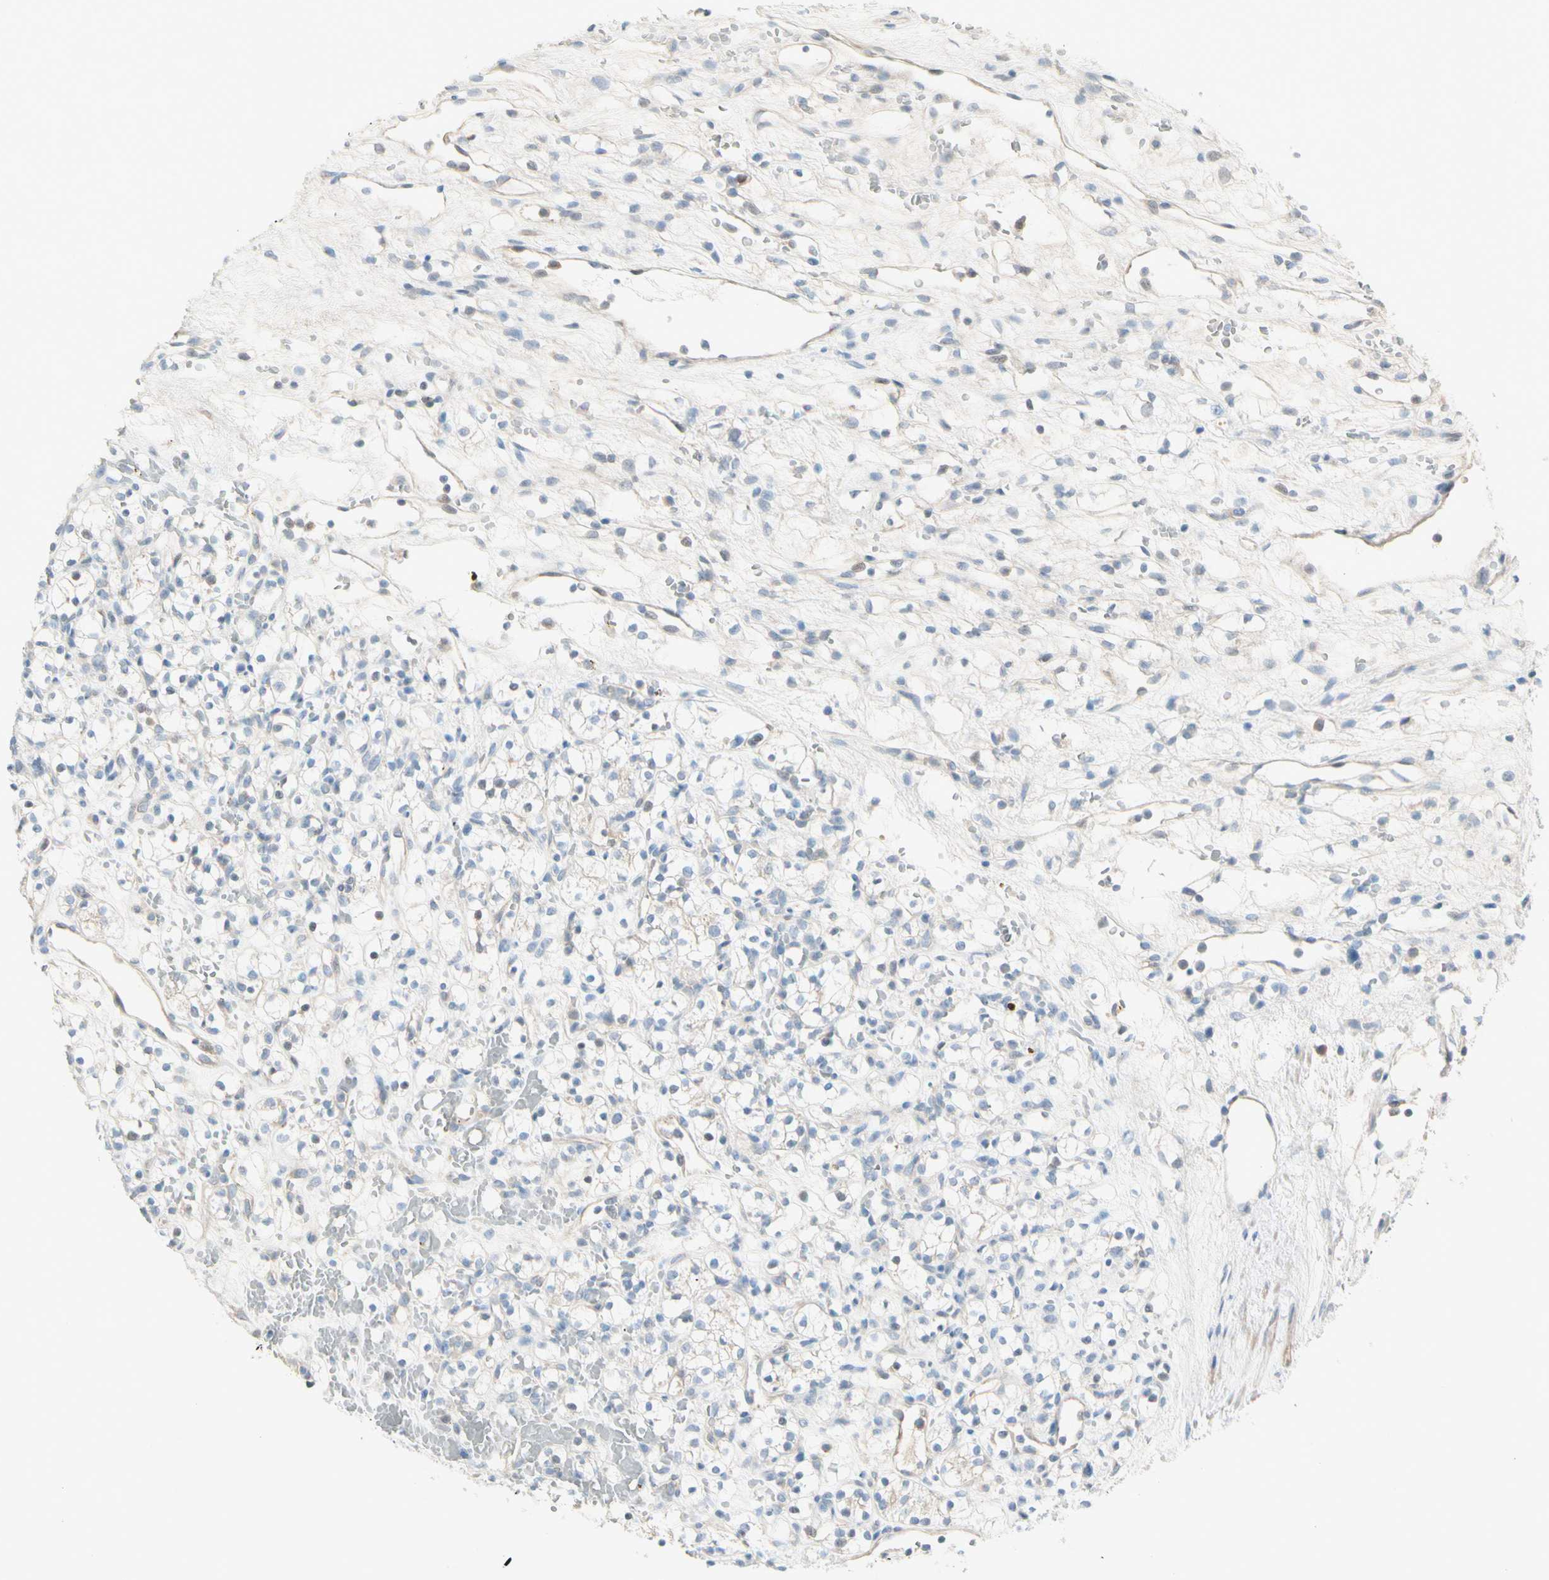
{"staining": {"intensity": "negative", "quantity": "none", "location": "none"}, "tissue": "renal cancer", "cell_type": "Tumor cells", "image_type": "cancer", "snomed": [{"axis": "morphology", "description": "Adenocarcinoma, NOS"}, {"axis": "topography", "description": "Kidney"}], "caption": "This is an immunohistochemistry (IHC) histopathology image of adenocarcinoma (renal). There is no positivity in tumor cells.", "gene": "CYP2E1", "patient": {"sex": "female", "age": 60}}